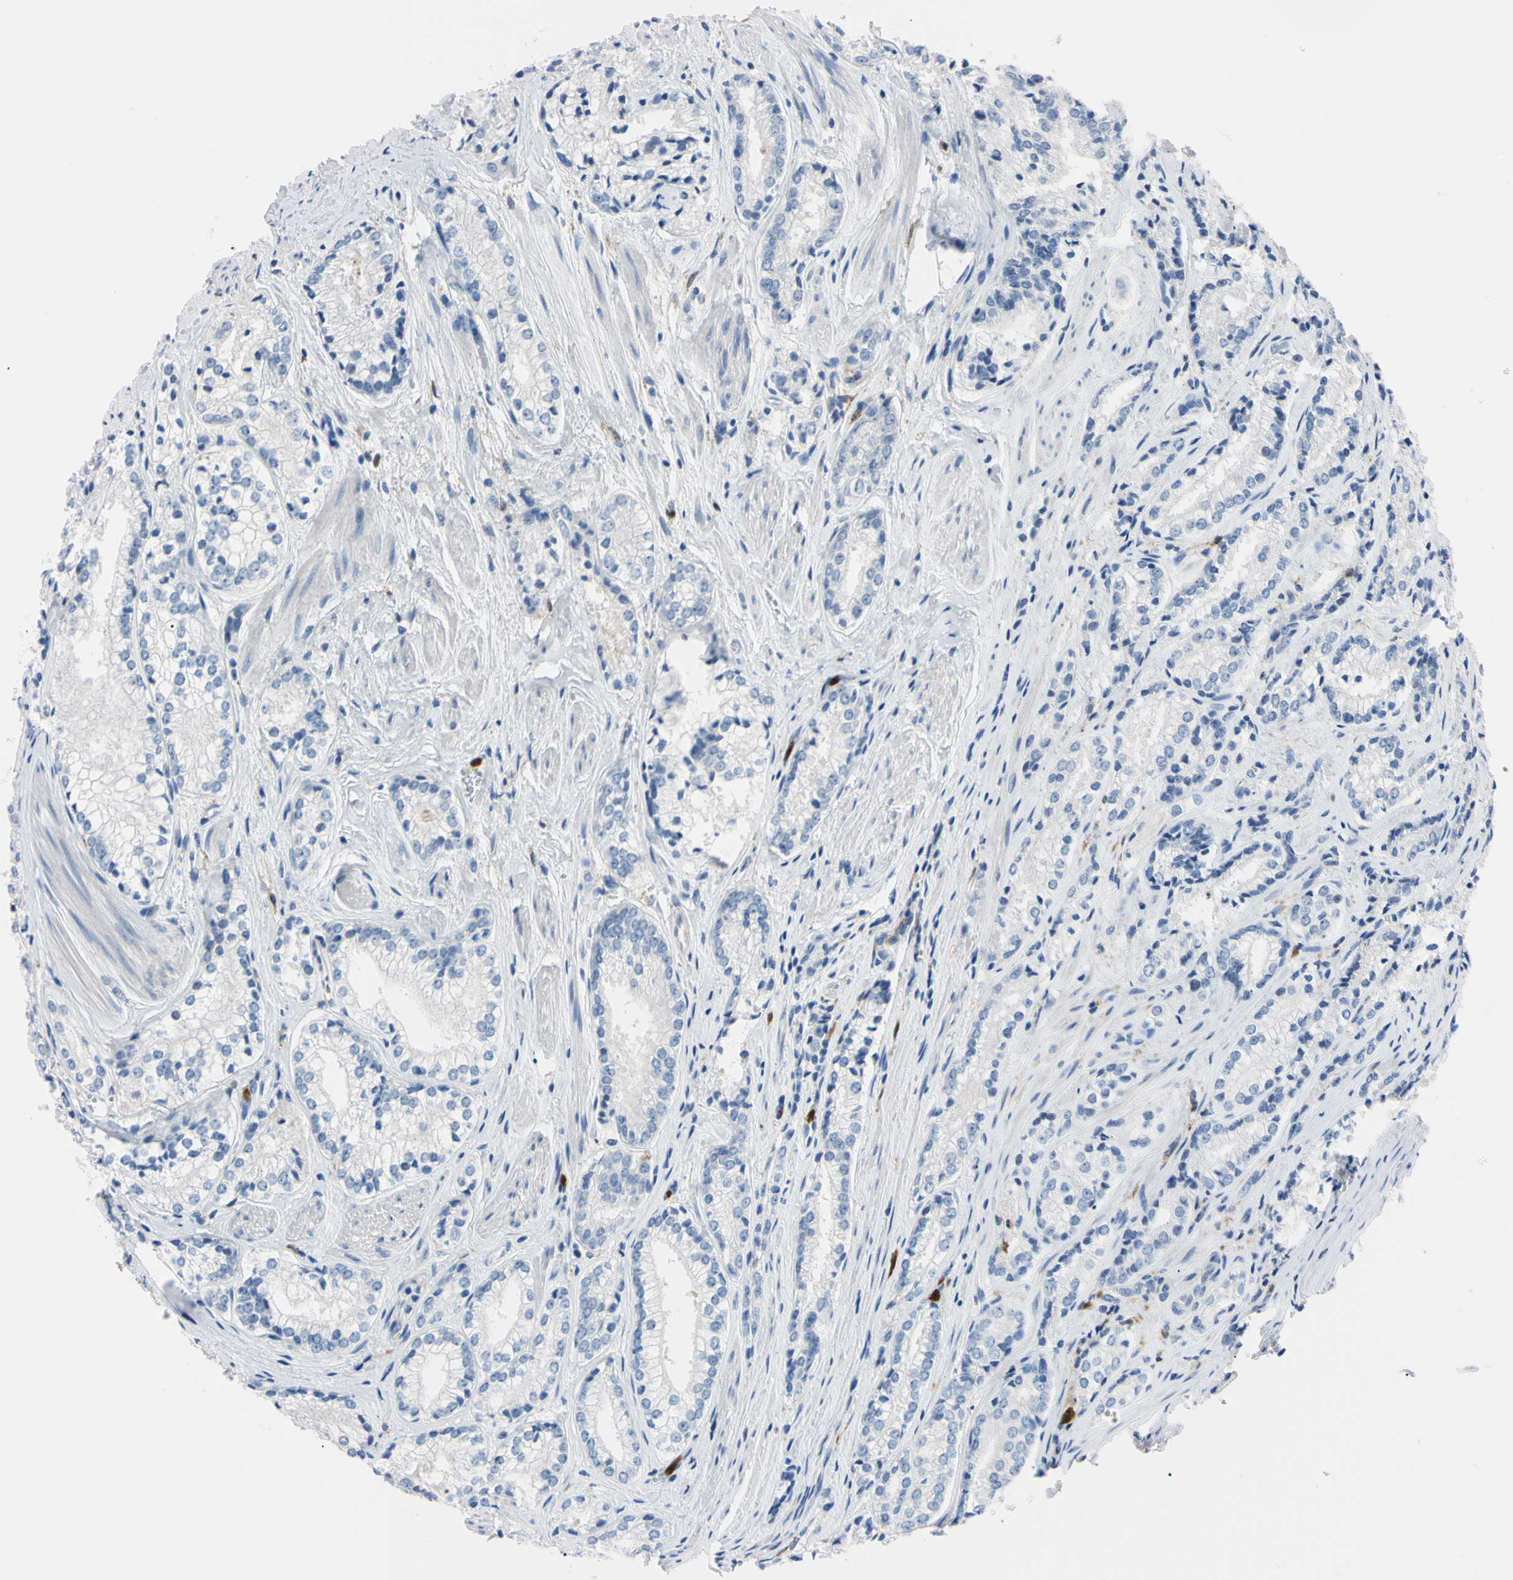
{"staining": {"intensity": "negative", "quantity": "none", "location": "none"}, "tissue": "prostate cancer", "cell_type": "Tumor cells", "image_type": "cancer", "snomed": [{"axis": "morphology", "description": "Adenocarcinoma, Low grade"}, {"axis": "topography", "description": "Prostate"}], "caption": "Prostate cancer (adenocarcinoma (low-grade)) was stained to show a protein in brown. There is no significant expression in tumor cells.", "gene": "NCF4", "patient": {"sex": "male", "age": 60}}